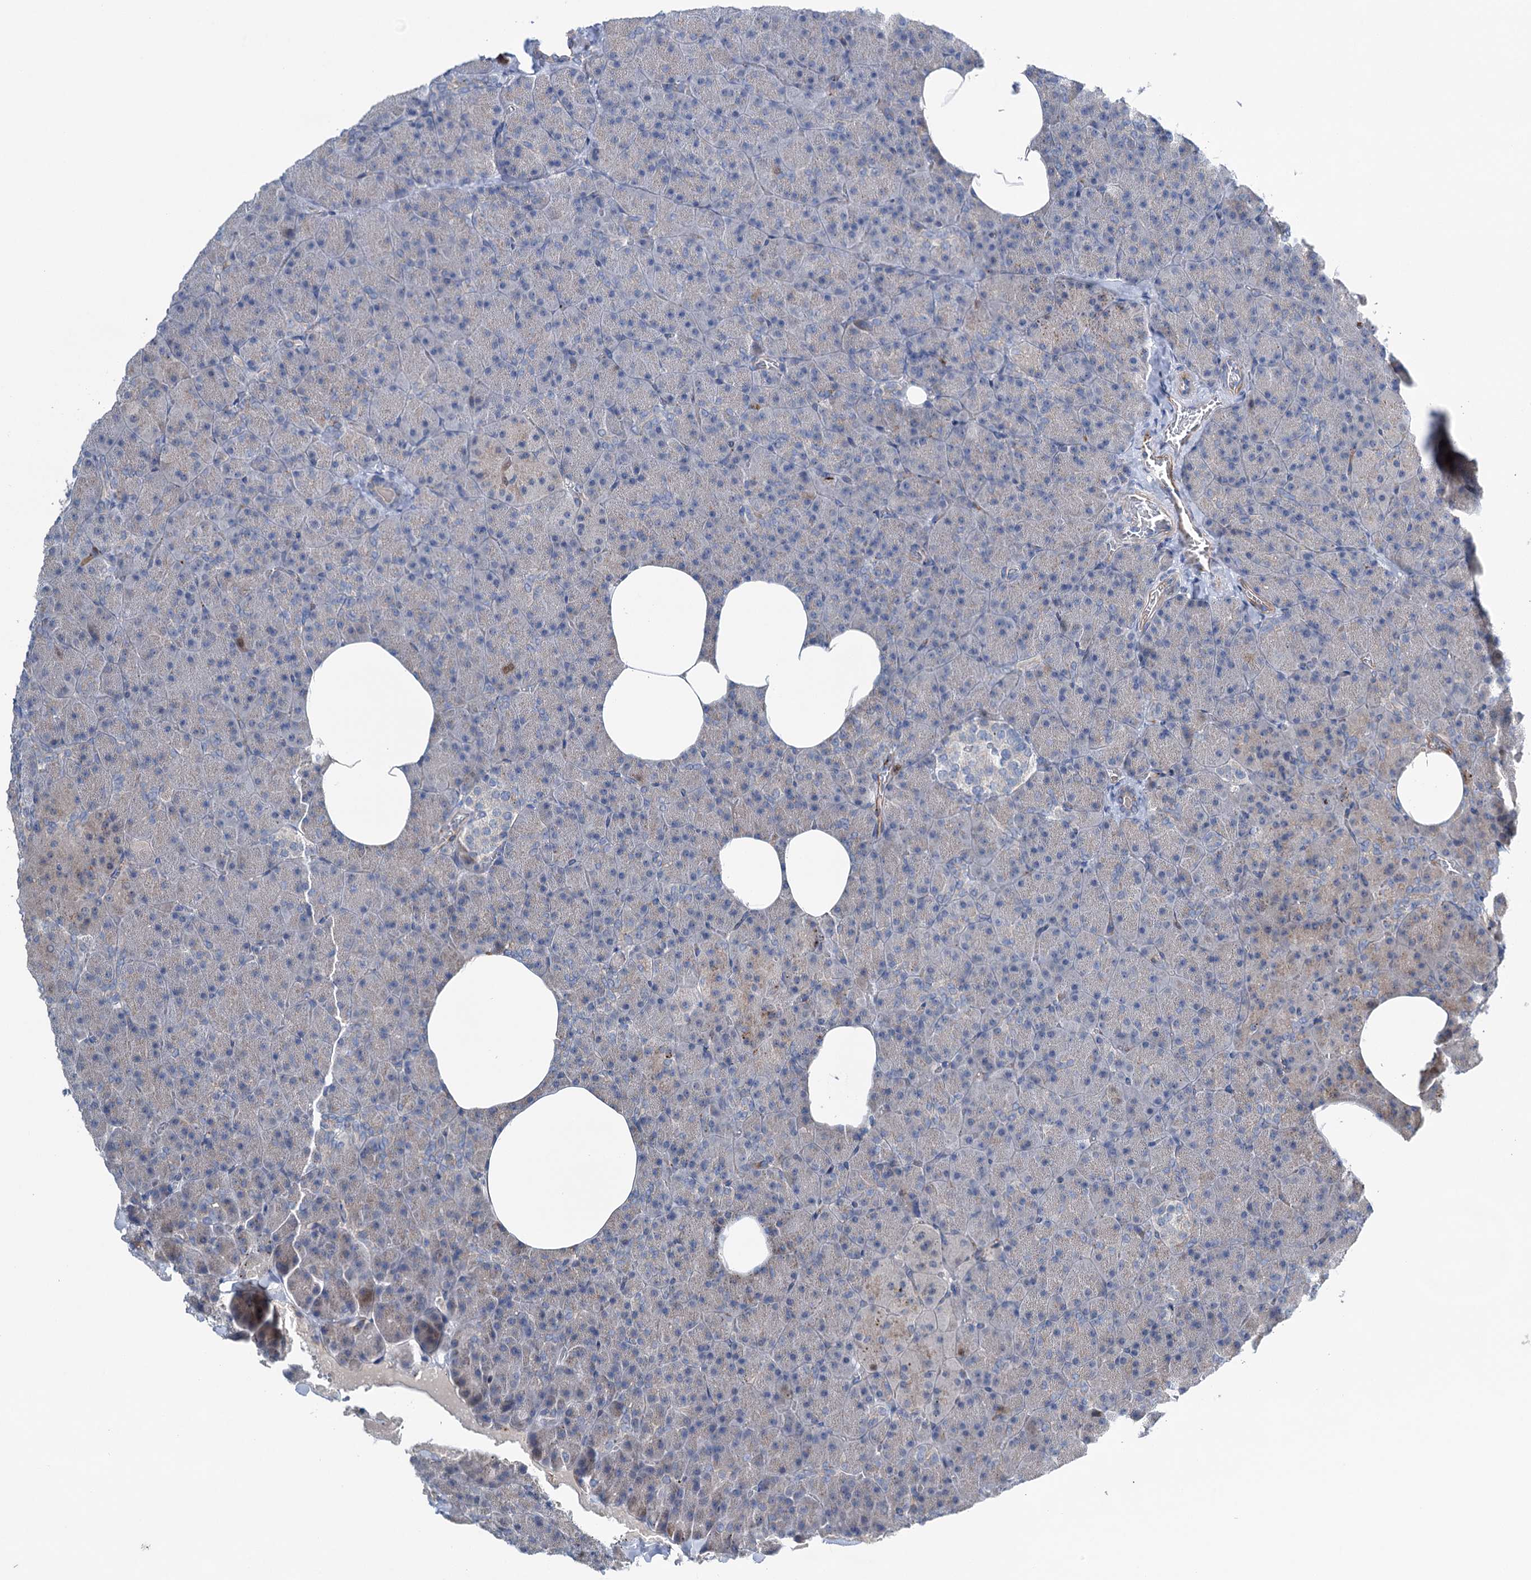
{"staining": {"intensity": "moderate", "quantity": "<25%", "location": "cytoplasmic/membranous"}, "tissue": "pancreas", "cell_type": "Exocrine glandular cells", "image_type": "normal", "snomed": [{"axis": "morphology", "description": "Normal tissue, NOS"}, {"axis": "morphology", "description": "Carcinoid, malignant, NOS"}, {"axis": "topography", "description": "Pancreas"}], "caption": "Immunohistochemistry (DAB (3,3'-diaminobenzidine)) staining of unremarkable pancreas shows moderate cytoplasmic/membranous protein staining in about <25% of exocrine glandular cells.", "gene": "NCAPD2", "patient": {"sex": "female", "age": 35}}